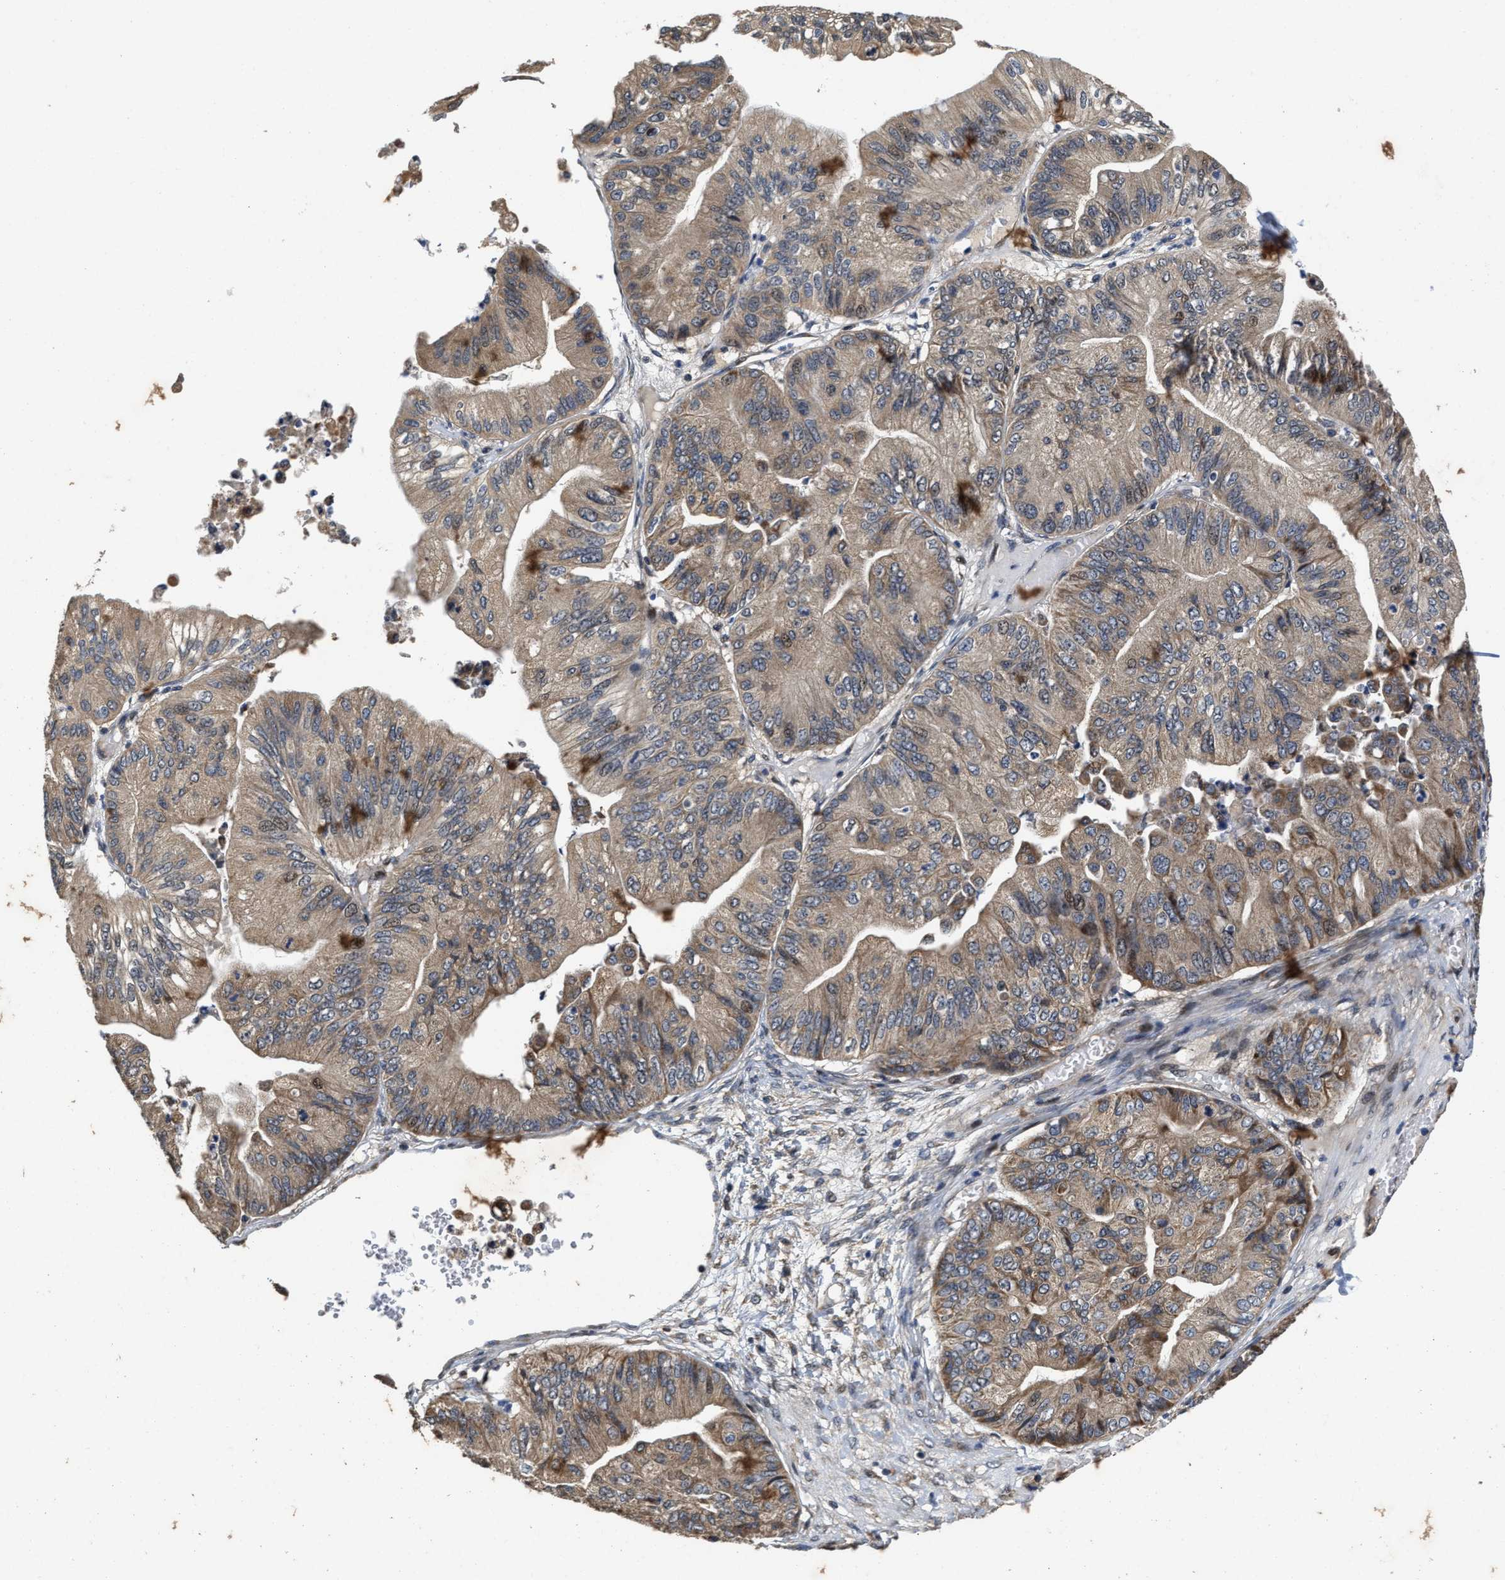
{"staining": {"intensity": "weak", "quantity": "25%-75%", "location": "cytoplasmic/membranous"}, "tissue": "ovarian cancer", "cell_type": "Tumor cells", "image_type": "cancer", "snomed": [{"axis": "morphology", "description": "Cystadenocarcinoma, mucinous, NOS"}, {"axis": "topography", "description": "Ovary"}], "caption": "A micrograph showing weak cytoplasmic/membranous positivity in approximately 25%-75% of tumor cells in mucinous cystadenocarcinoma (ovarian), as visualized by brown immunohistochemical staining.", "gene": "SCYL2", "patient": {"sex": "female", "age": 61}}